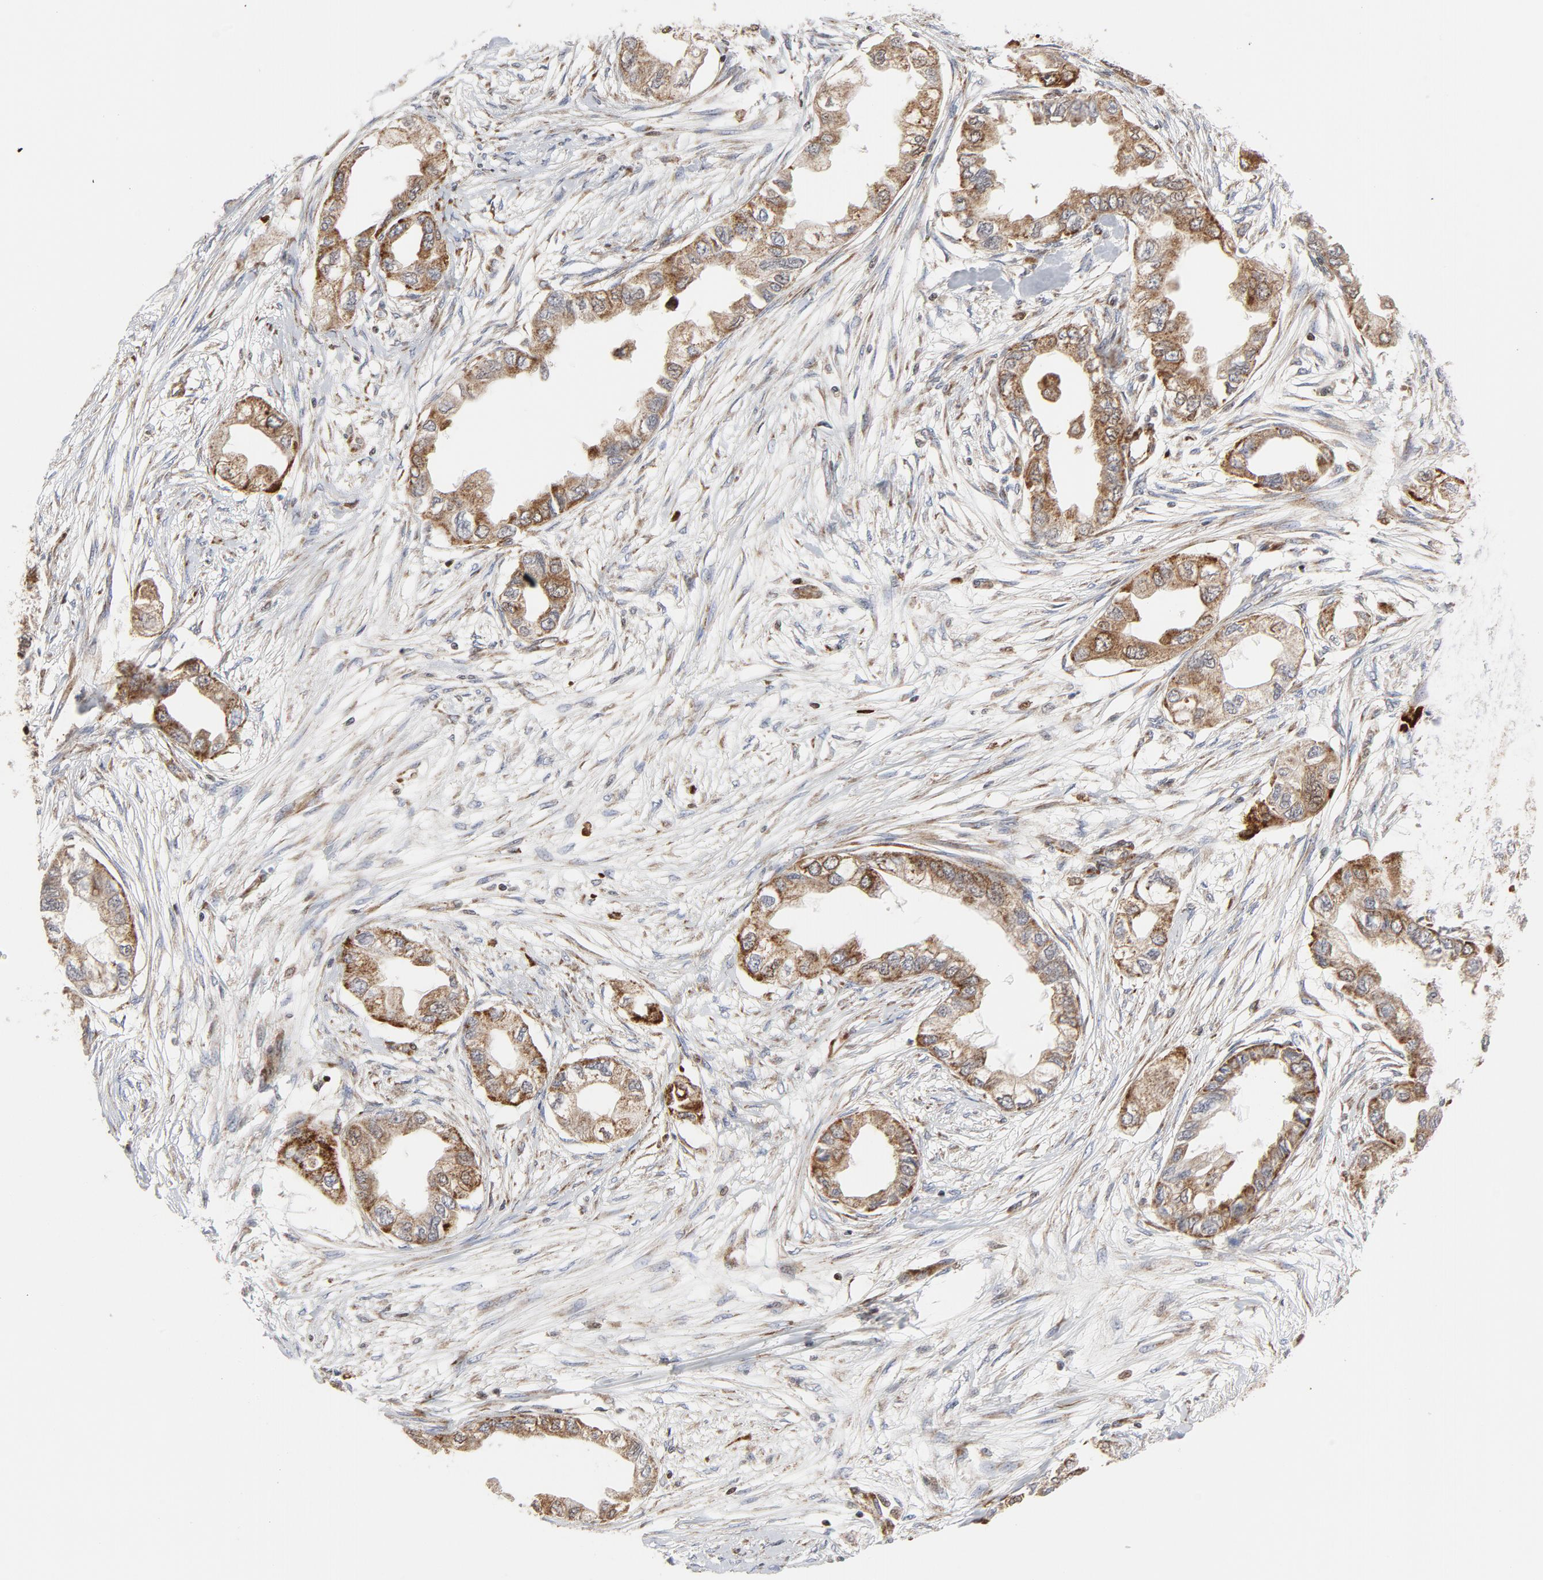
{"staining": {"intensity": "moderate", "quantity": ">75%", "location": "cytoplasmic/membranous"}, "tissue": "endometrial cancer", "cell_type": "Tumor cells", "image_type": "cancer", "snomed": [{"axis": "morphology", "description": "Adenocarcinoma, NOS"}, {"axis": "topography", "description": "Endometrium"}], "caption": "The photomicrograph displays a brown stain indicating the presence of a protein in the cytoplasmic/membranous of tumor cells in endometrial cancer.", "gene": "CYCS", "patient": {"sex": "female", "age": 67}}